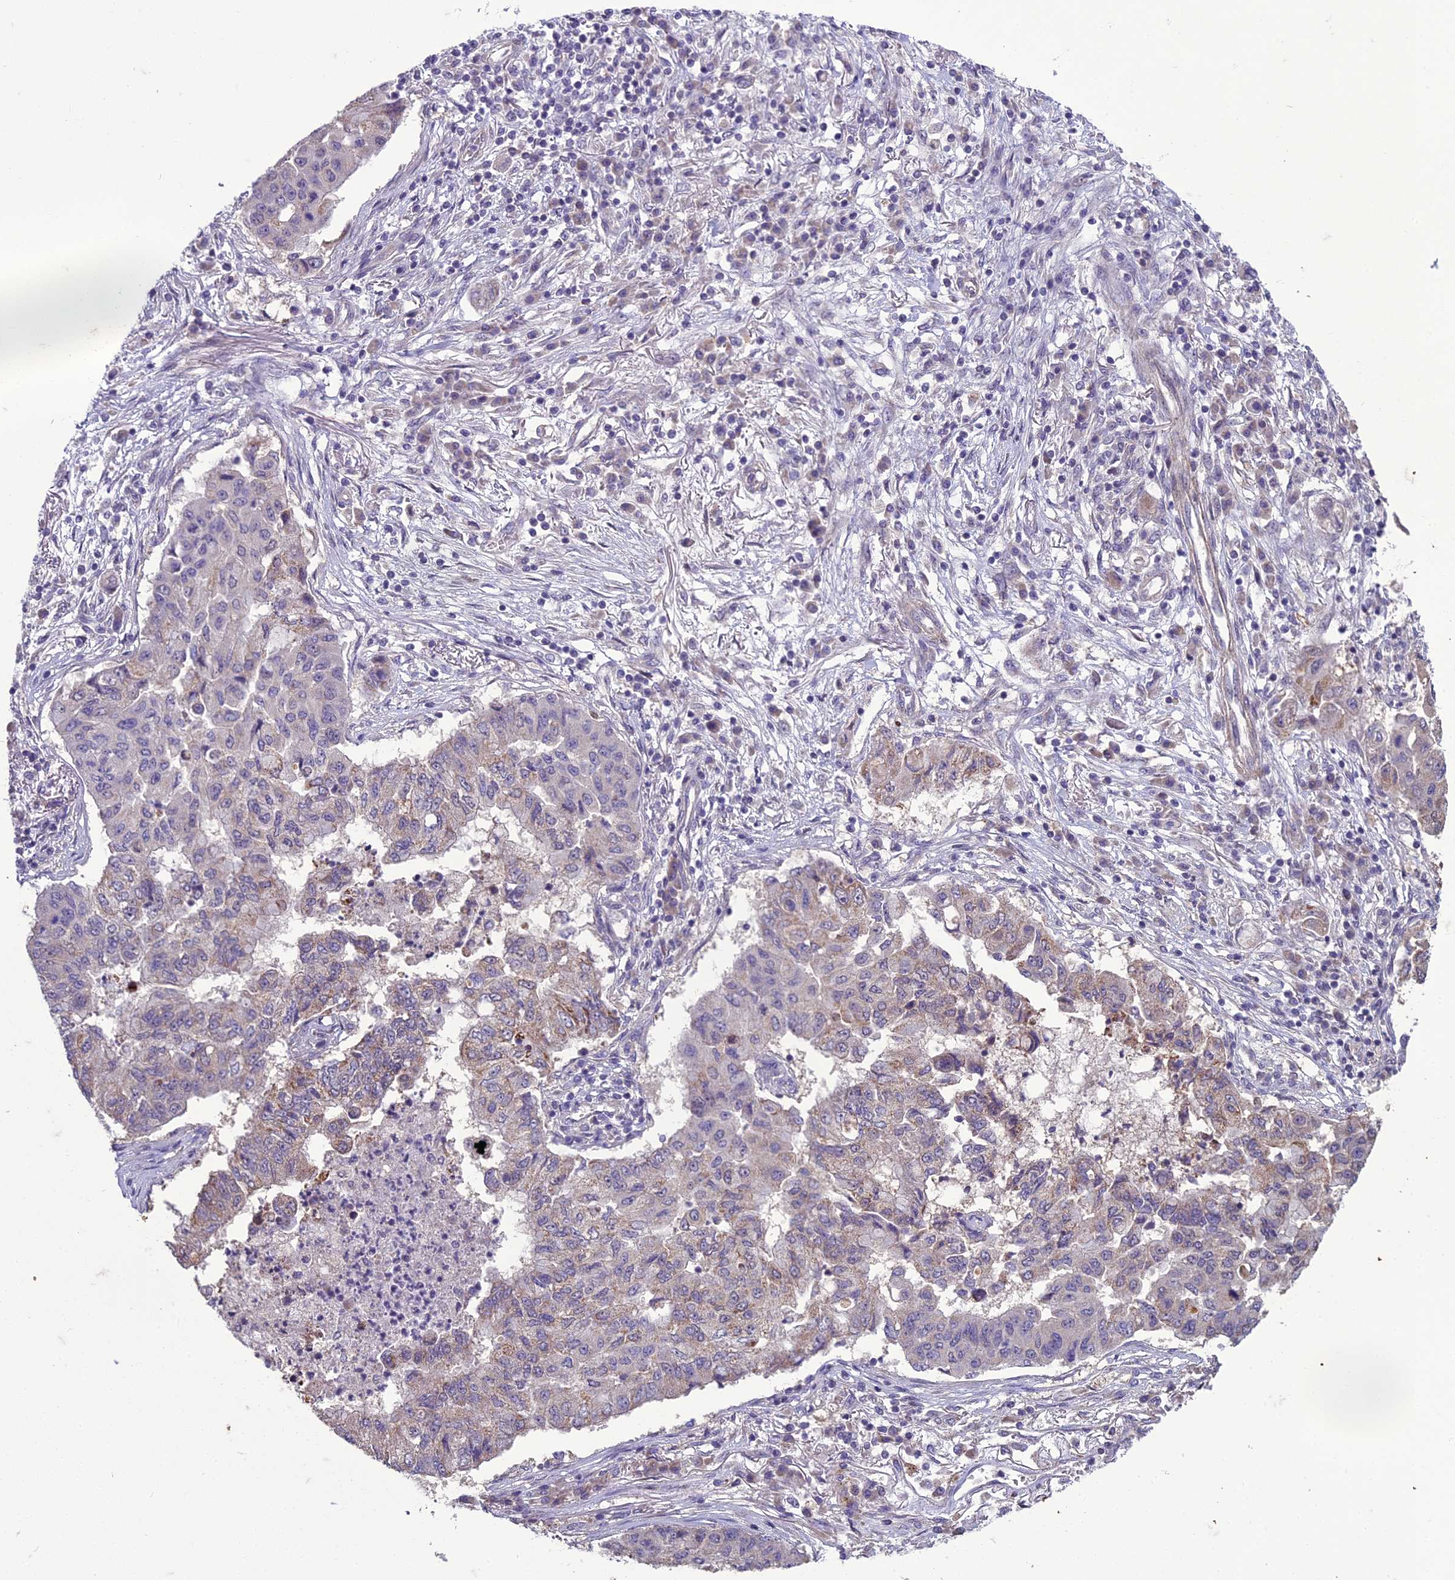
{"staining": {"intensity": "weak", "quantity": "<25%", "location": "cytoplasmic/membranous"}, "tissue": "lung cancer", "cell_type": "Tumor cells", "image_type": "cancer", "snomed": [{"axis": "morphology", "description": "Squamous cell carcinoma, NOS"}, {"axis": "topography", "description": "Lung"}], "caption": "Human lung cancer stained for a protein using immunohistochemistry exhibits no staining in tumor cells.", "gene": "DUS2", "patient": {"sex": "male", "age": 74}}